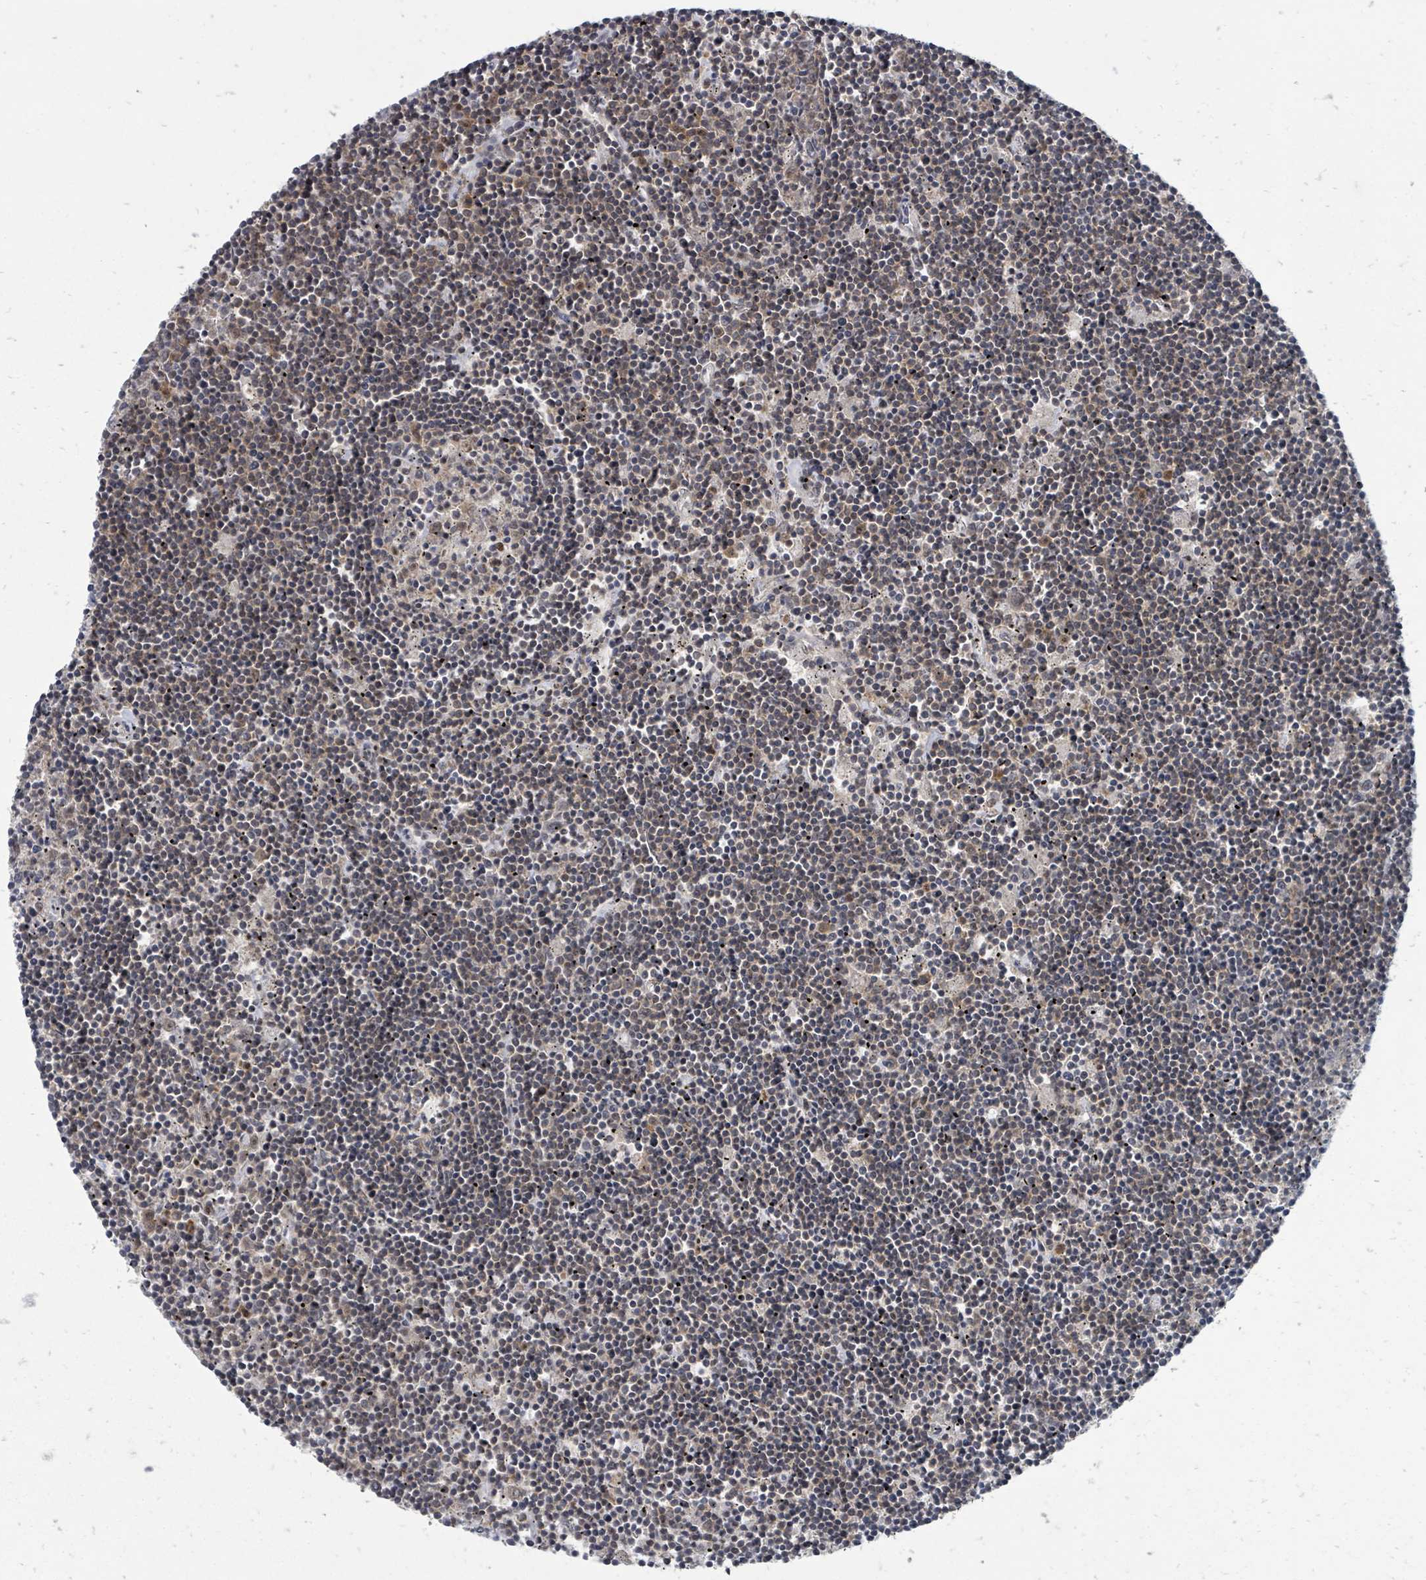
{"staining": {"intensity": "weak", "quantity": "<25%", "location": "cytoplasmic/membranous"}, "tissue": "lymphoma", "cell_type": "Tumor cells", "image_type": "cancer", "snomed": [{"axis": "morphology", "description": "Malignant lymphoma, non-Hodgkin's type, Low grade"}, {"axis": "topography", "description": "Spleen"}], "caption": "This is an immunohistochemistry micrograph of human low-grade malignant lymphoma, non-Hodgkin's type. There is no positivity in tumor cells.", "gene": "MAGOHB", "patient": {"sex": "male", "age": 76}}